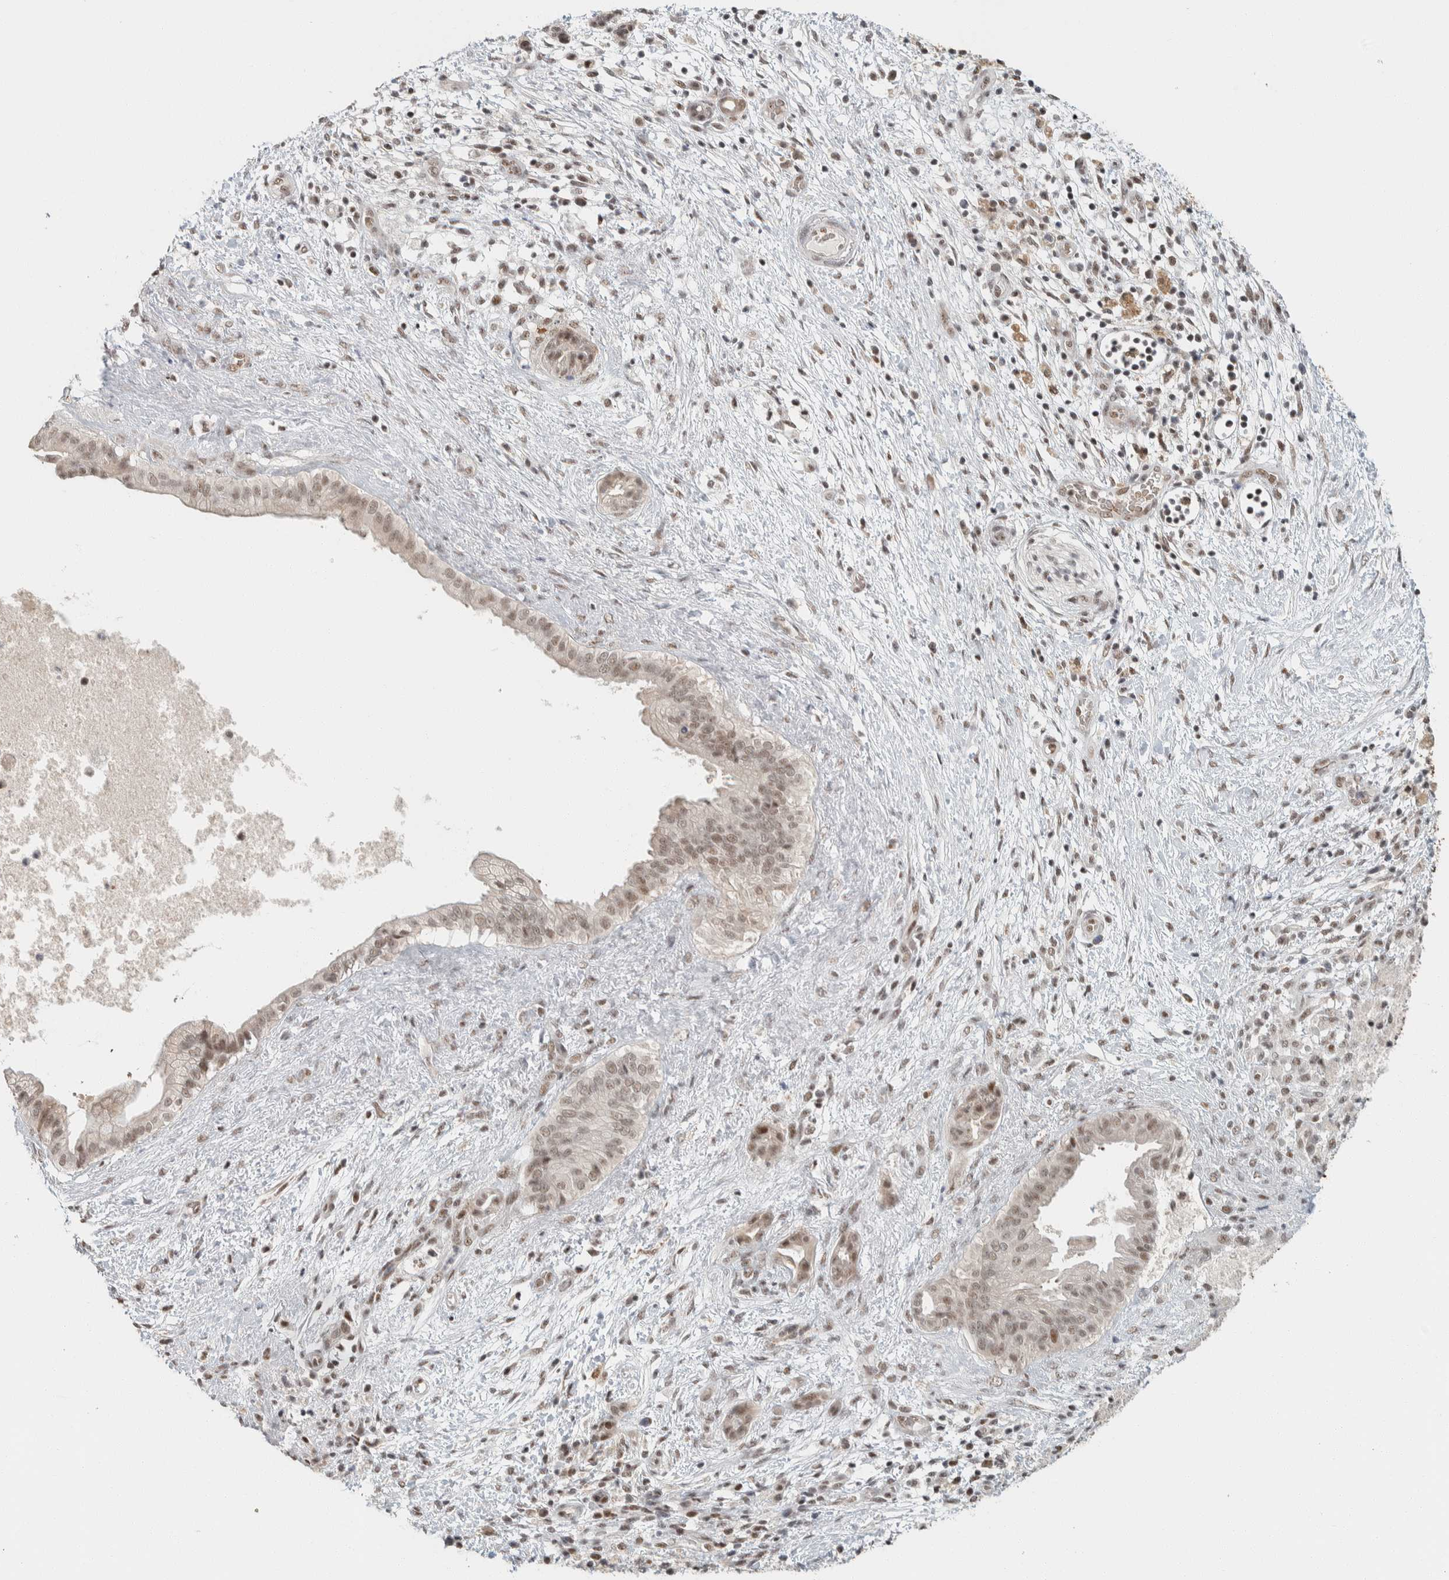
{"staining": {"intensity": "moderate", "quantity": ">75%", "location": "nuclear"}, "tissue": "pancreatic cancer", "cell_type": "Tumor cells", "image_type": "cancer", "snomed": [{"axis": "morphology", "description": "Adenocarcinoma, NOS"}, {"axis": "topography", "description": "Pancreas"}], "caption": "Moderate nuclear positivity is identified in approximately >75% of tumor cells in pancreatic cancer (adenocarcinoma).", "gene": "ZBTB2", "patient": {"sex": "female", "age": 78}}